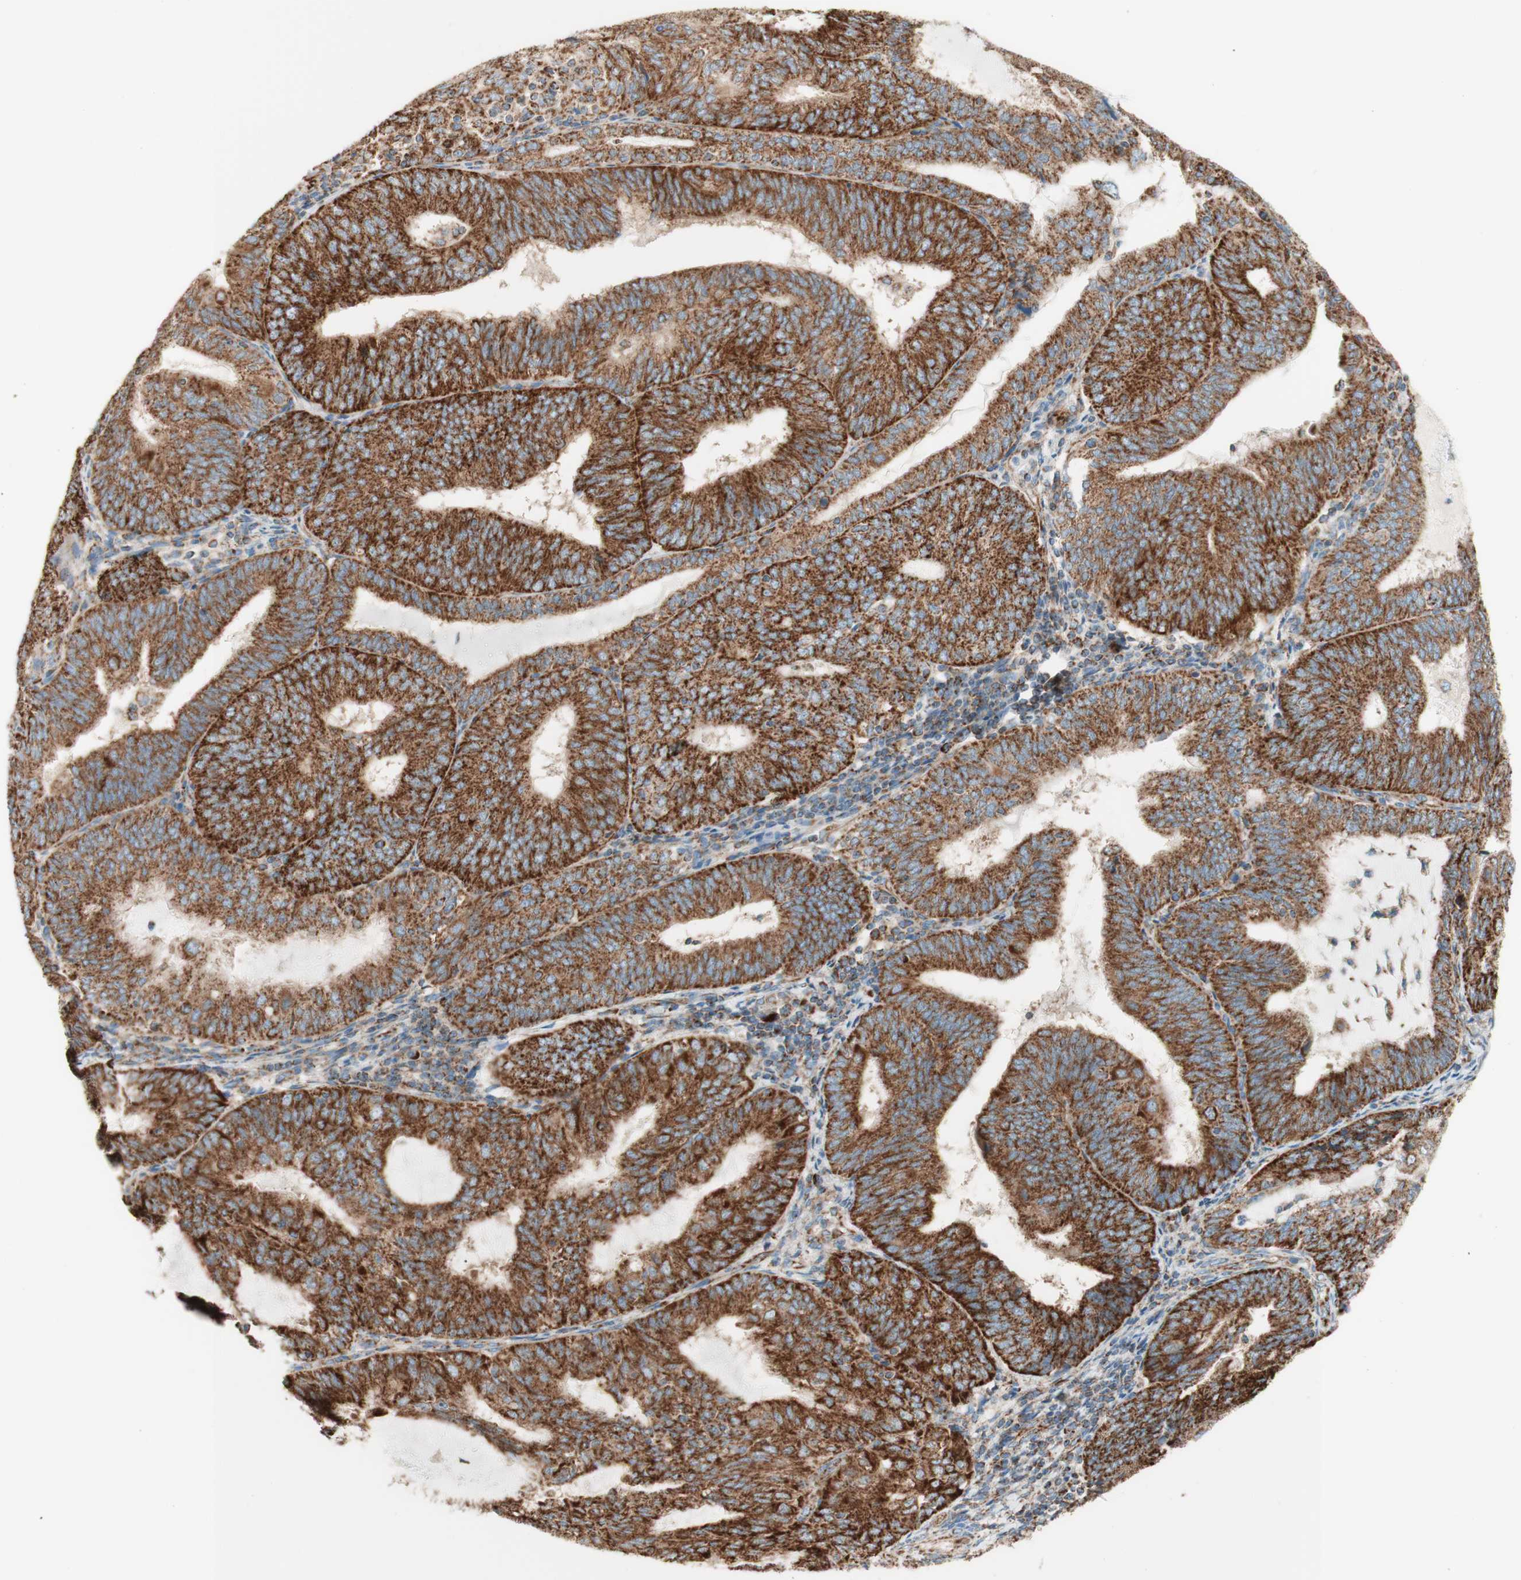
{"staining": {"intensity": "strong", "quantity": ">75%", "location": "cytoplasmic/membranous"}, "tissue": "endometrial cancer", "cell_type": "Tumor cells", "image_type": "cancer", "snomed": [{"axis": "morphology", "description": "Adenocarcinoma, NOS"}, {"axis": "topography", "description": "Endometrium"}], "caption": "IHC staining of endometrial cancer (adenocarcinoma), which demonstrates high levels of strong cytoplasmic/membranous positivity in about >75% of tumor cells indicating strong cytoplasmic/membranous protein positivity. The staining was performed using DAB (brown) for protein detection and nuclei were counterstained in hematoxylin (blue).", "gene": "TOMM20", "patient": {"sex": "female", "age": 81}}